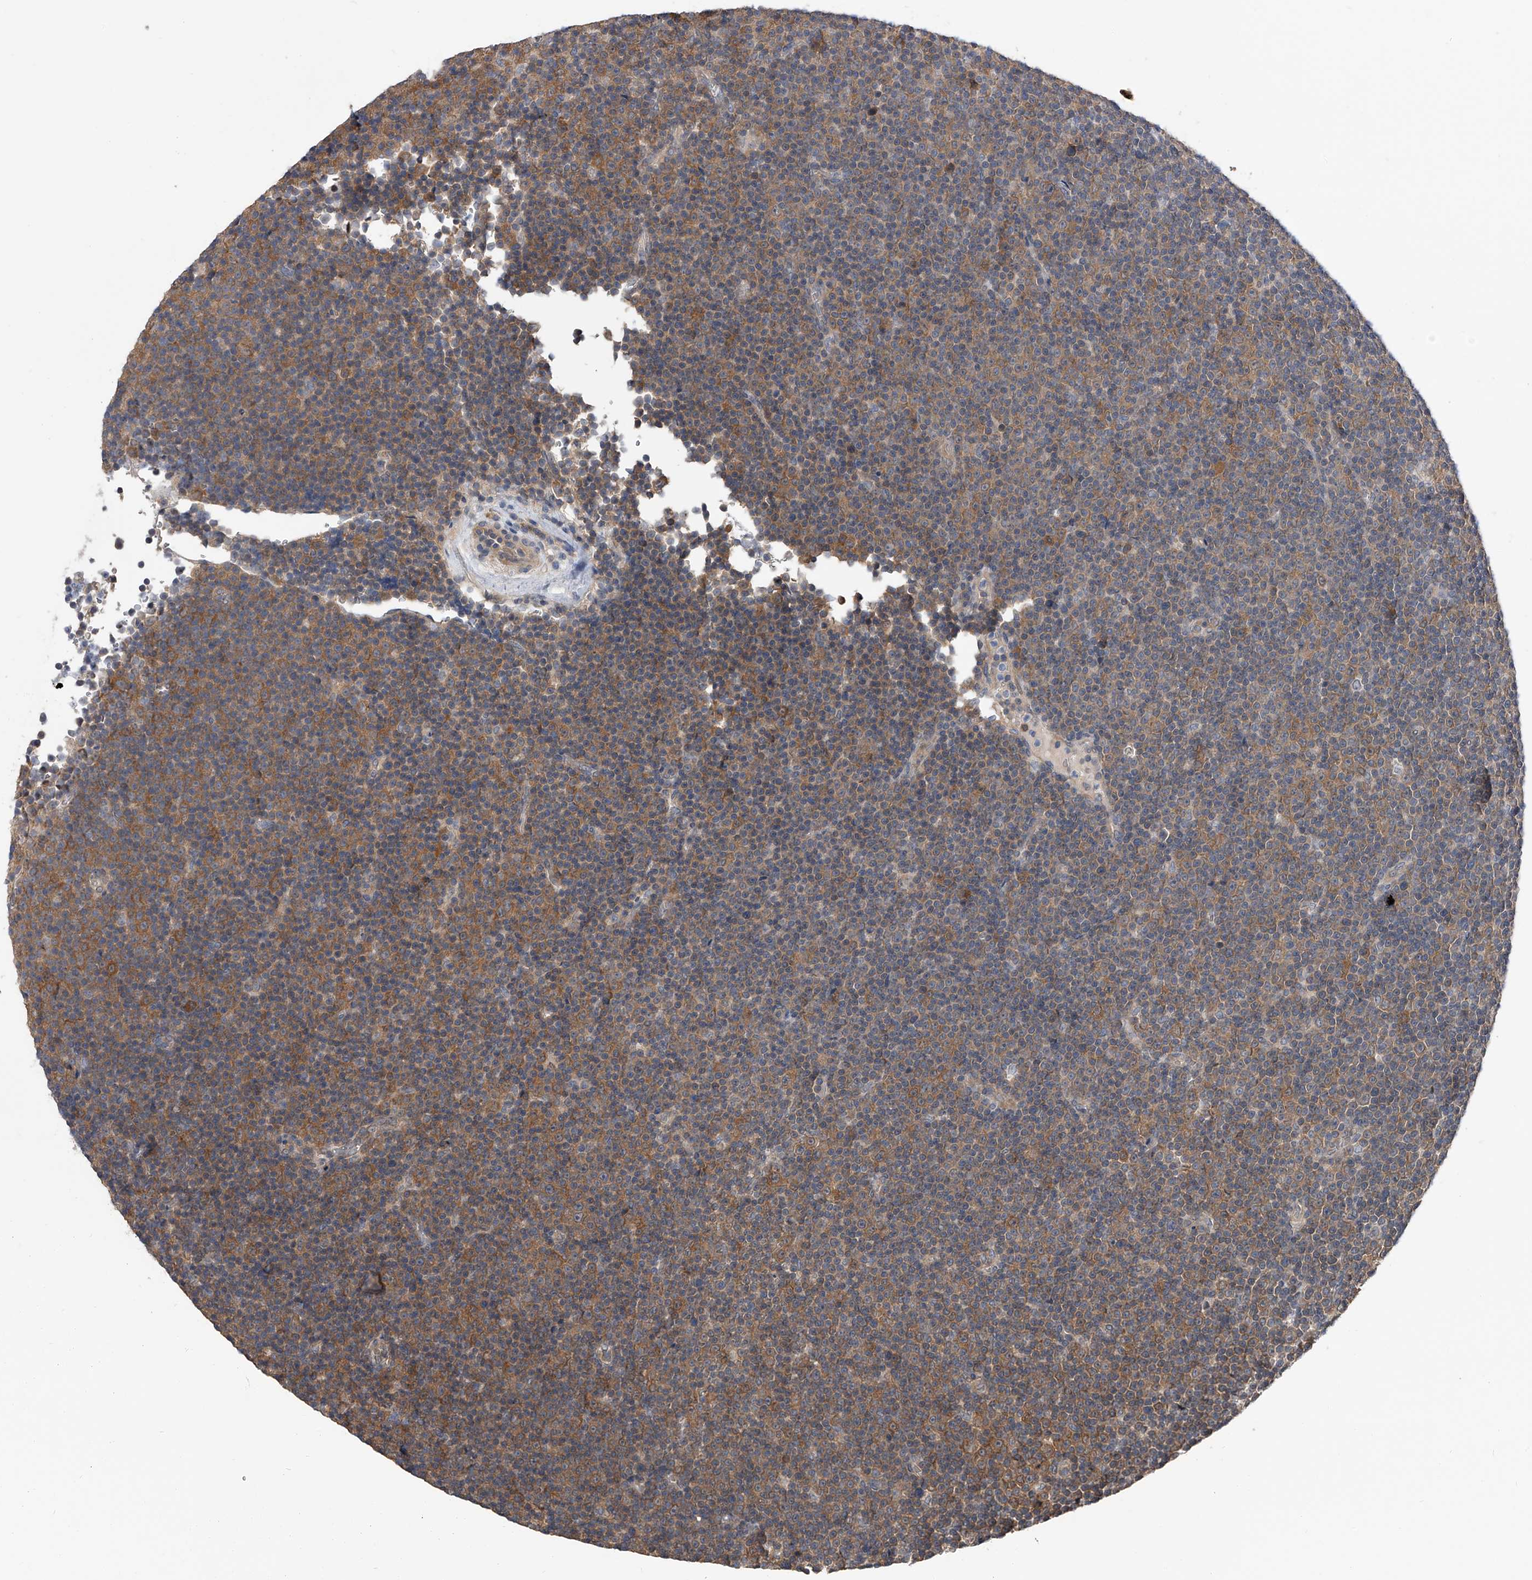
{"staining": {"intensity": "weak", "quantity": "25%-75%", "location": "cytoplasmic/membranous"}, "tissue": "lymphoma", "cell_type": "Tumor cells", "image_type": "cancer", "snomed": [{"axis": "morphology", "description": "Malignant lymphoma, non-Hodgkin's type, Low grade"}, {"axis": "topography", "description": "Lymph node"}], "caption": "DAB (3,3'-diaminobenzidine) immunohistochemical staining of lymphoma exhibits weak cytoplasmic/membranous protein positivity in about 25%-75% of tumor cells. (Stains: DAB in brown, nuclei in blue, Microscopy: brightfield microscopy at high magnification).", "gene": "CFAP298", "patient": {"sex": "female", "age": 67}}